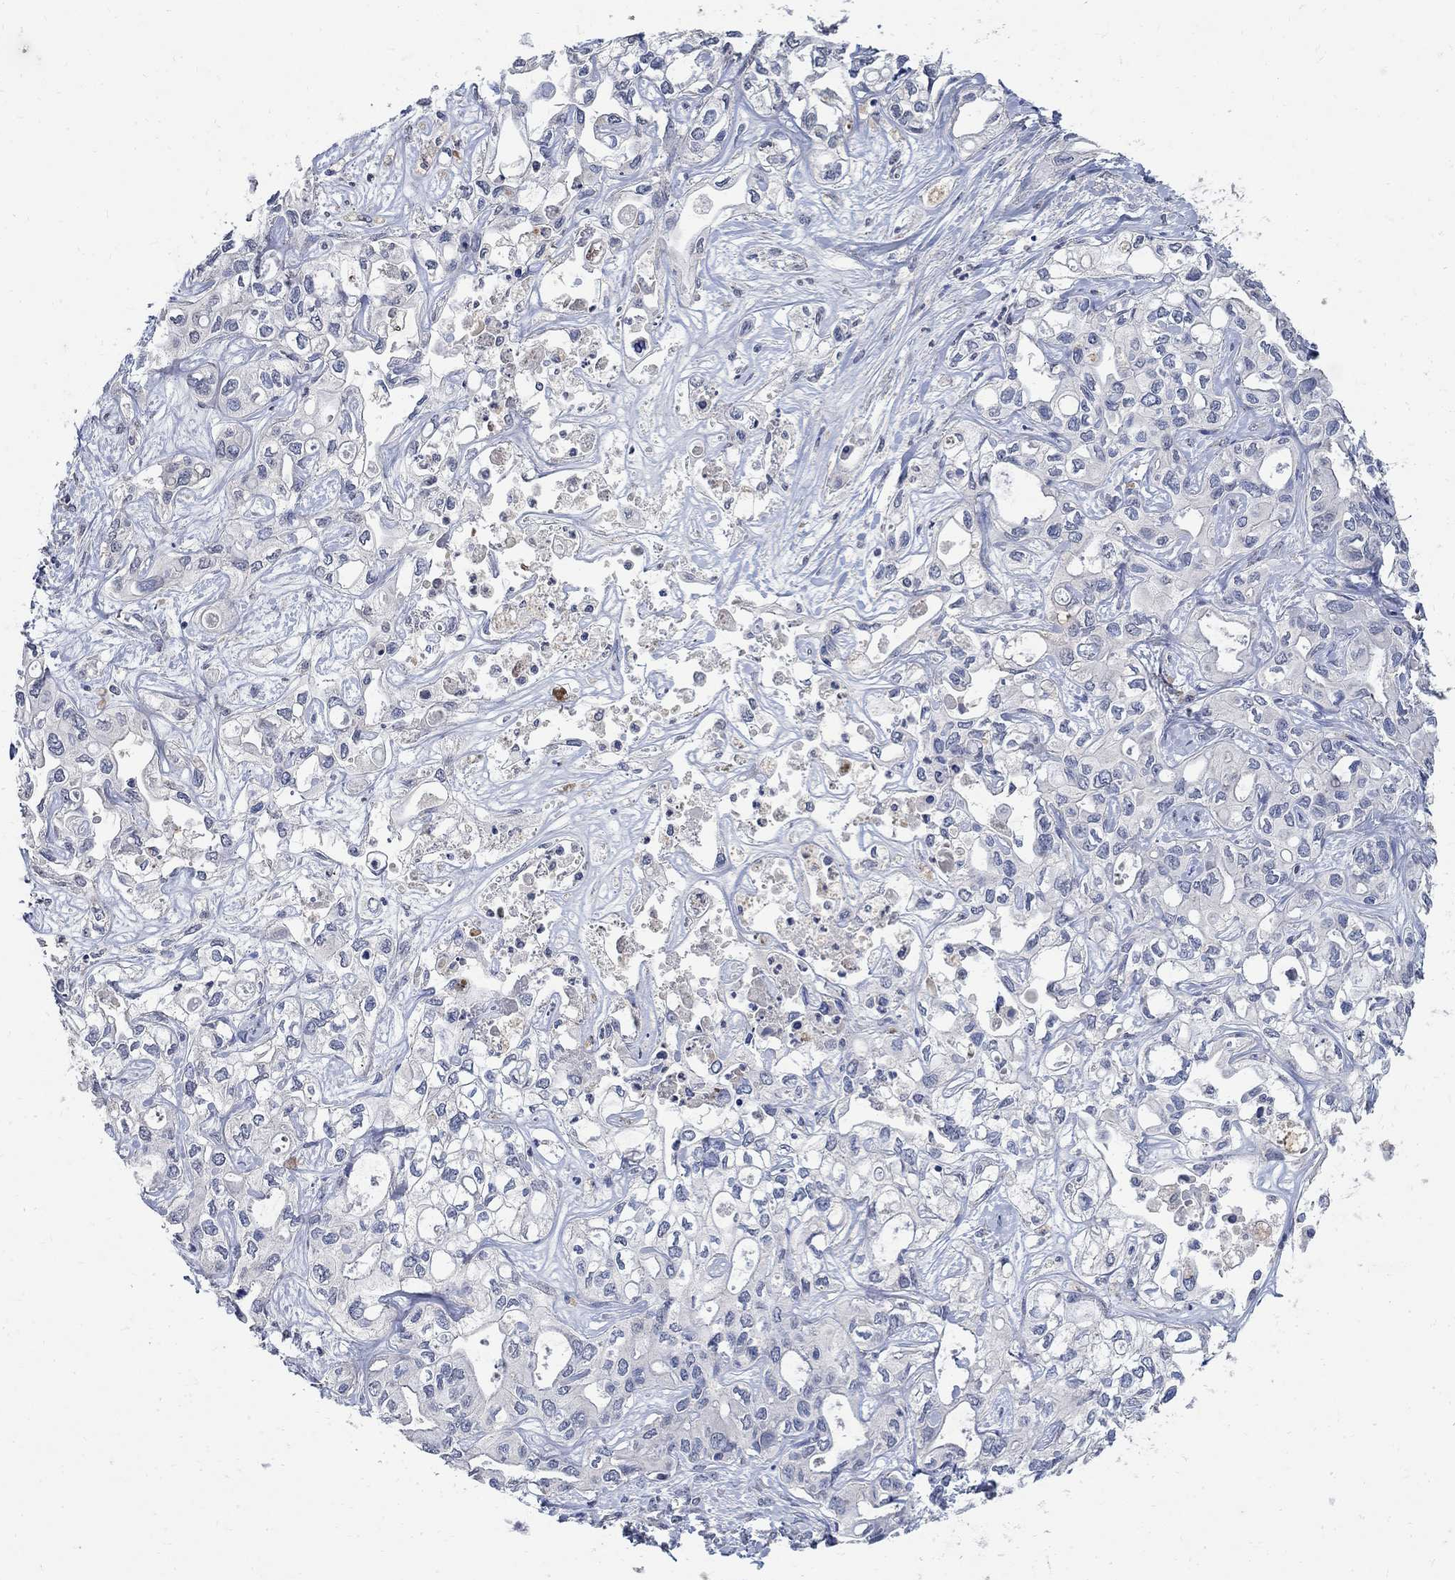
{"staining": {"intensity": "negative", "quantity": "none", "location": "none"}, "tissue": "liver cancer", "cell_type": "Tumor cells", "image_type": "cancer", "snomed": [{"axis": "morphology", "description": "Cholangiocarcinoma"}, {"axis": "topography", "description": "Liver"}], "caption": "An IHC micrograph of liver cancer (cholangiocarcinoma) is shown. There is no staining in tumor cells of liver cancer (cholangiocarcinoma).", "gene": "TMEM169", "patient": {"sex": "female", "age": 64}}